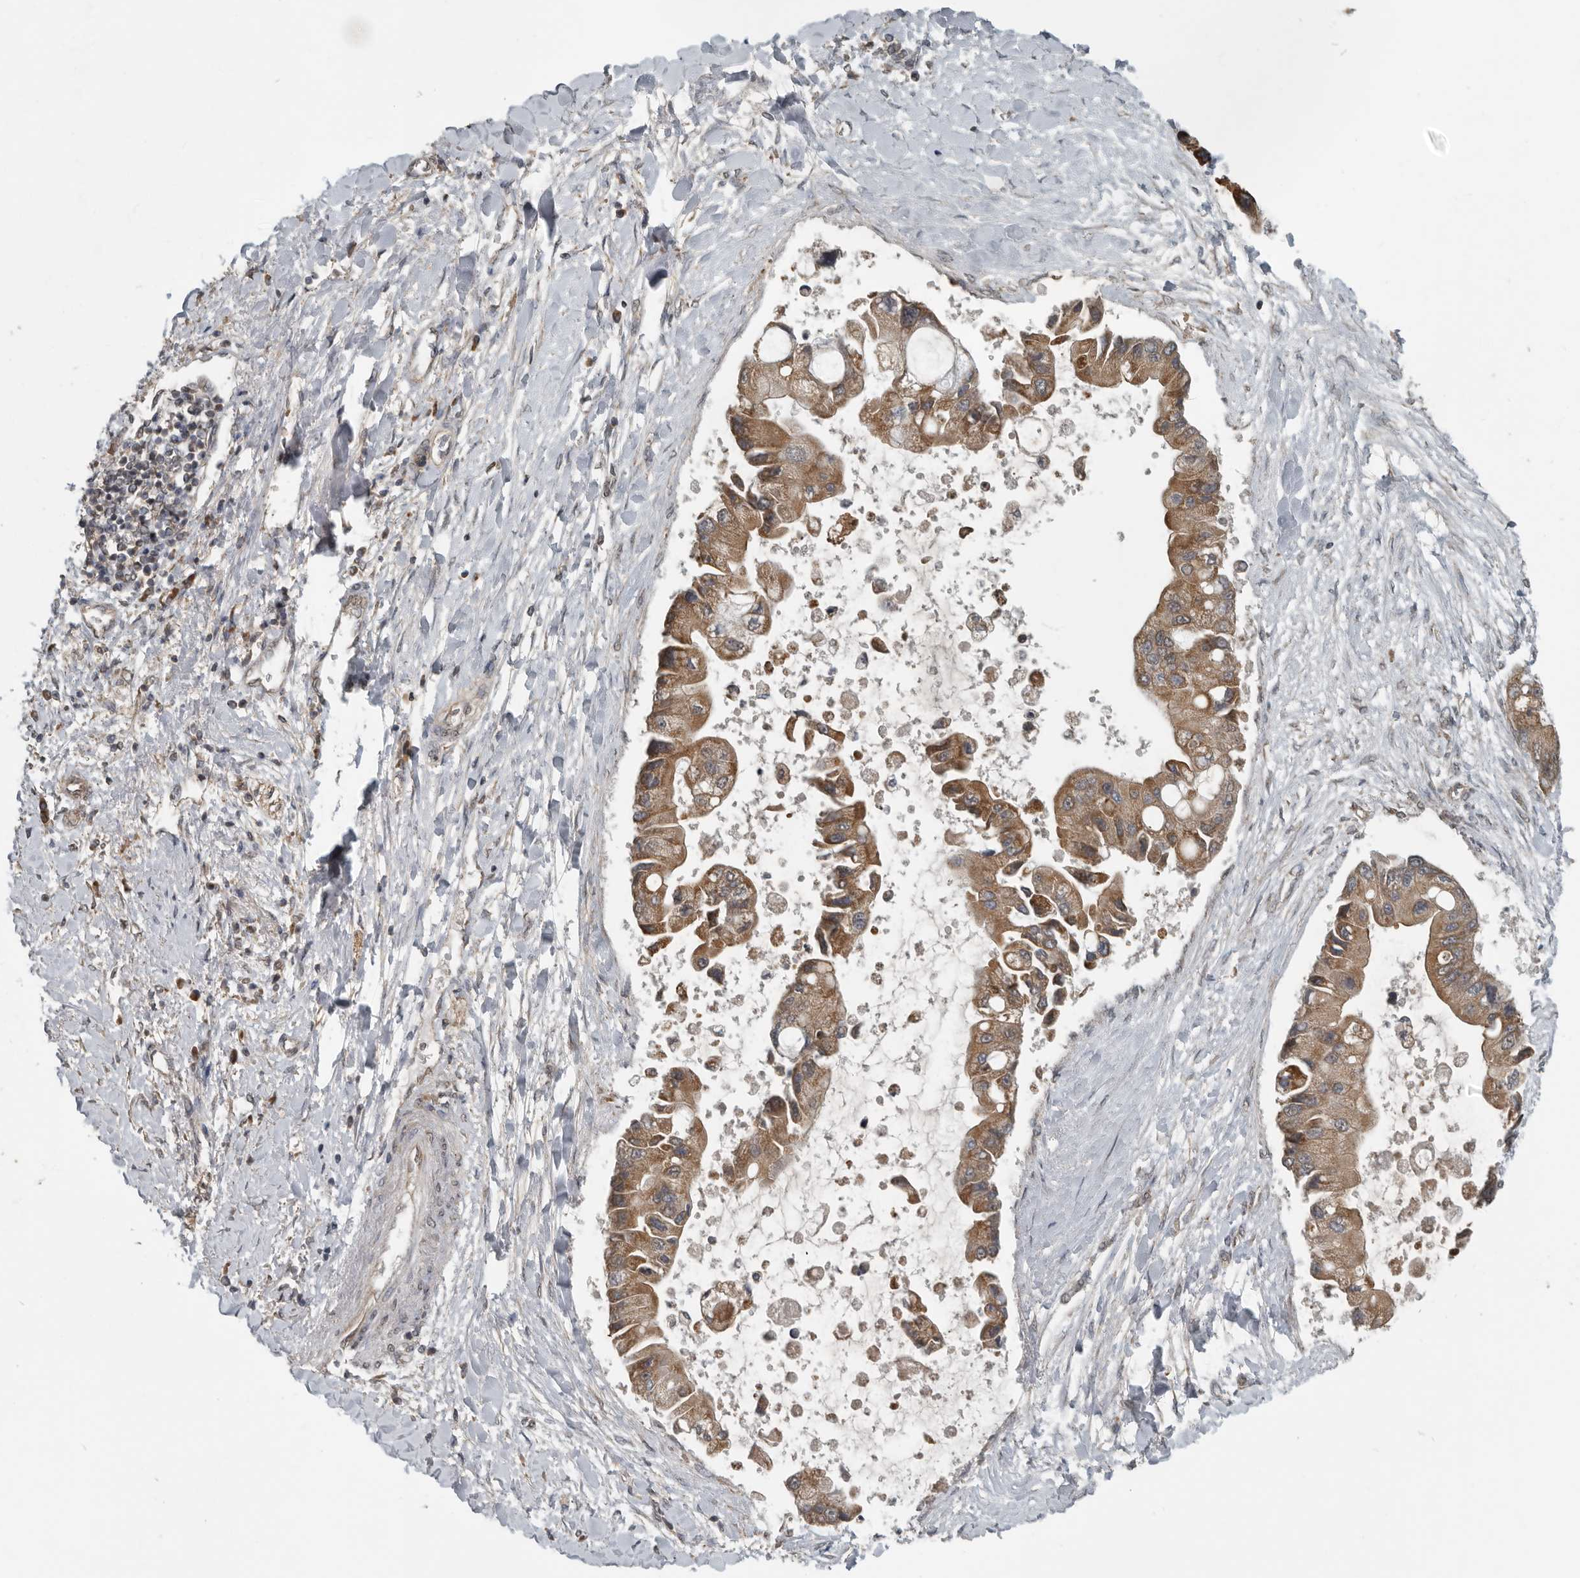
{"staining": {"intensity": "moderate", "quantity": ">75%", "location": "cytoplasmic/membranous"}, "tissue": "liver cancer", "cell_type": "Tumor cells", "image_type": "cancer", "snomed": [{"axis": "morphology", "description": "Cholangiocarcinoma"}, {"axis": "topography", "description": "Liver"}], "caption": "A brown stain shows moderate cytoplasmic/membranous positivity of a protein in cholangiocarcinoma (liver) tumor cells.", "gene": "AFAP1", "patient": {"sex": "male", "age": 50}}